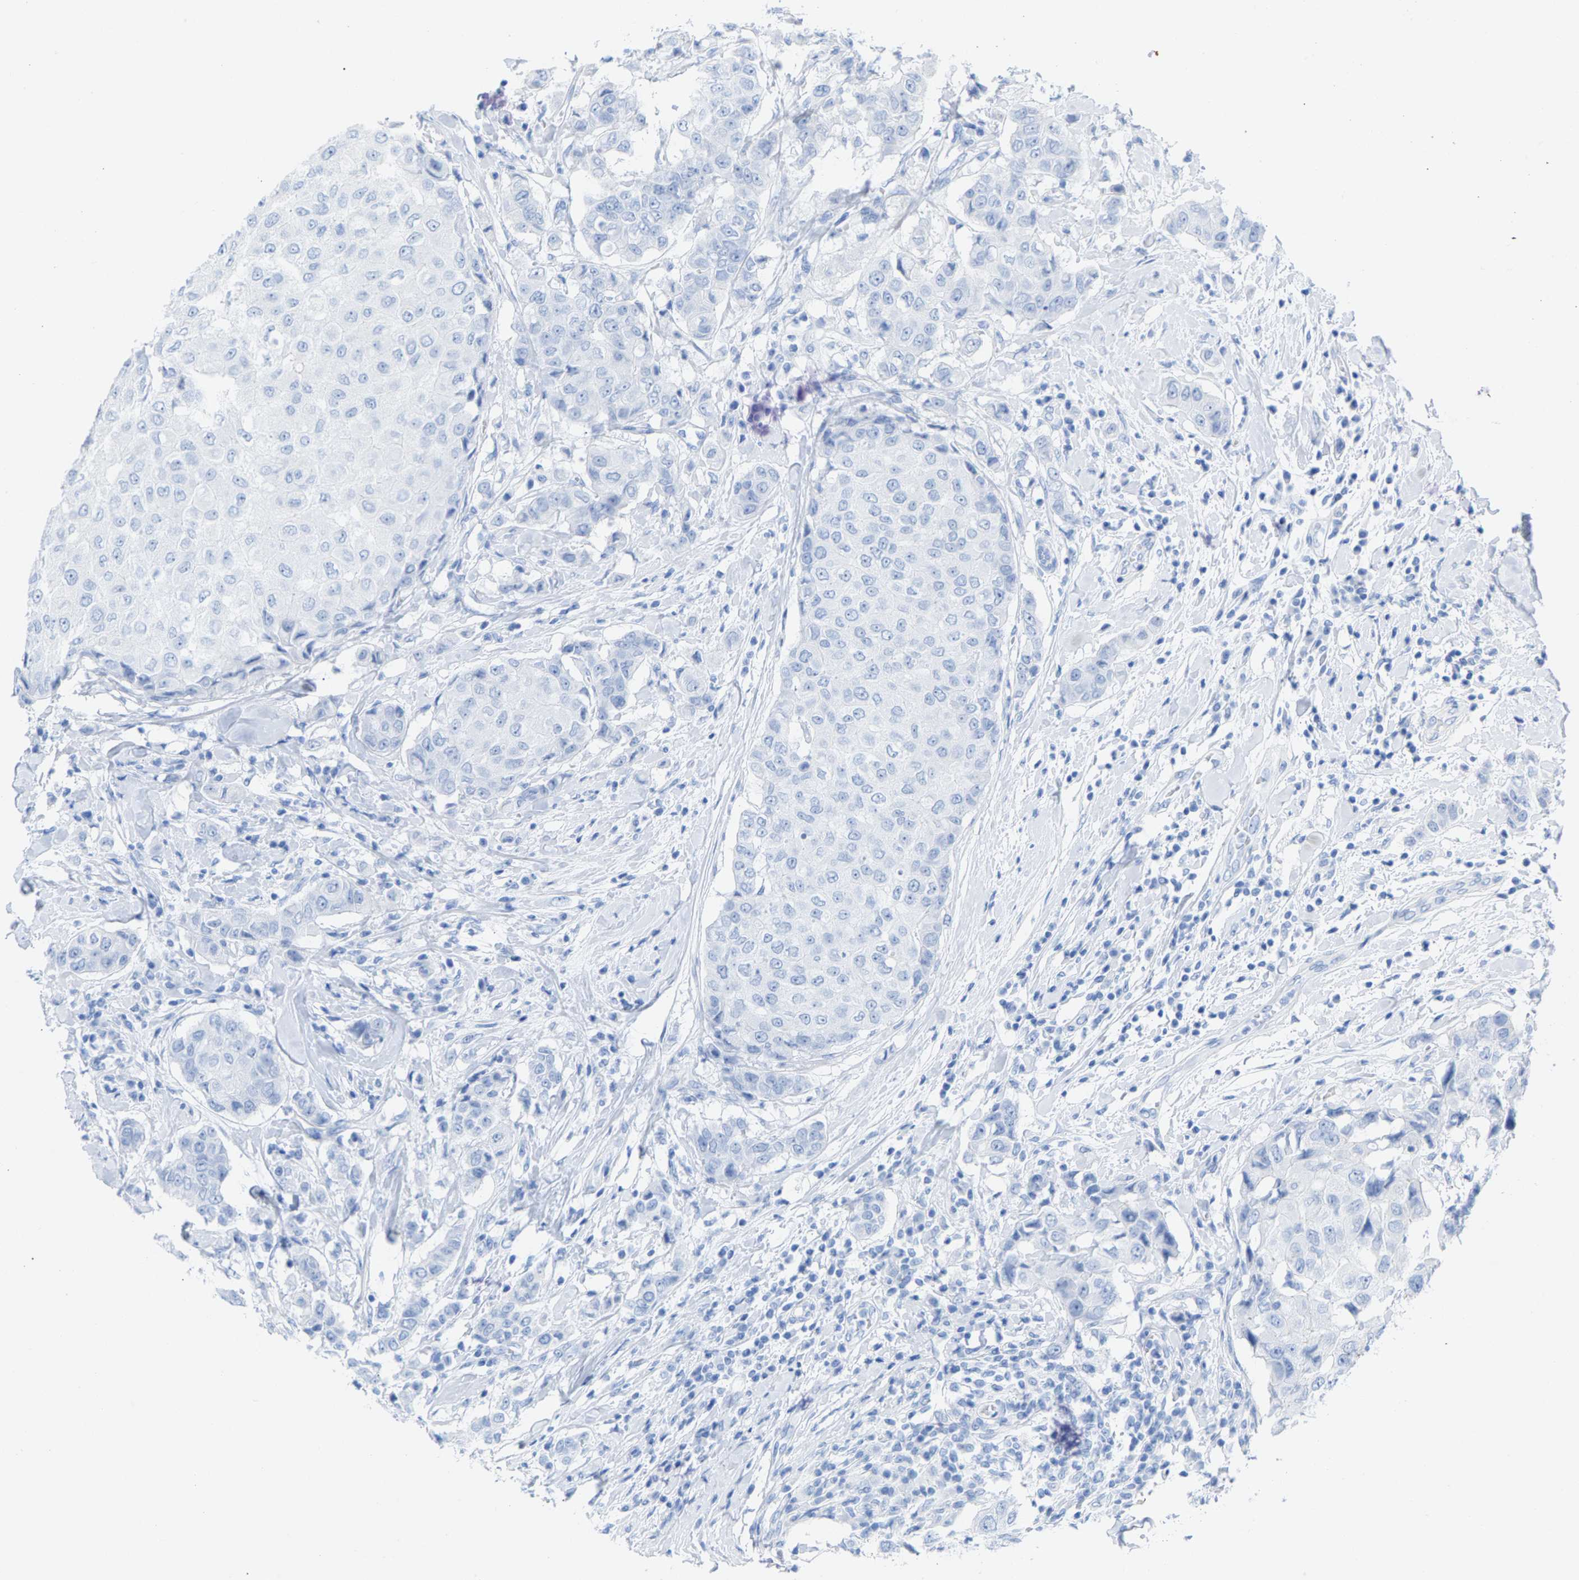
{"staining": {"intensity": "negative", "quantity": "none", "location": "none"}, "tissue": "breast cancer", "cell_type": "Tumor cells", "image_type": "cancer", "snomed": [{"axis": "morphology", "description": "Duct carcinoma"}, {"axis": "topography", "description": "Breast"}], "caption": "This is a histopathology image of immunohistochemistry (IHC) staining of breast intraductal carcinoma, which shows no staining in tumor cells.", "gene": "CPA1", "patient": {"sex": "female", "age": 27}}